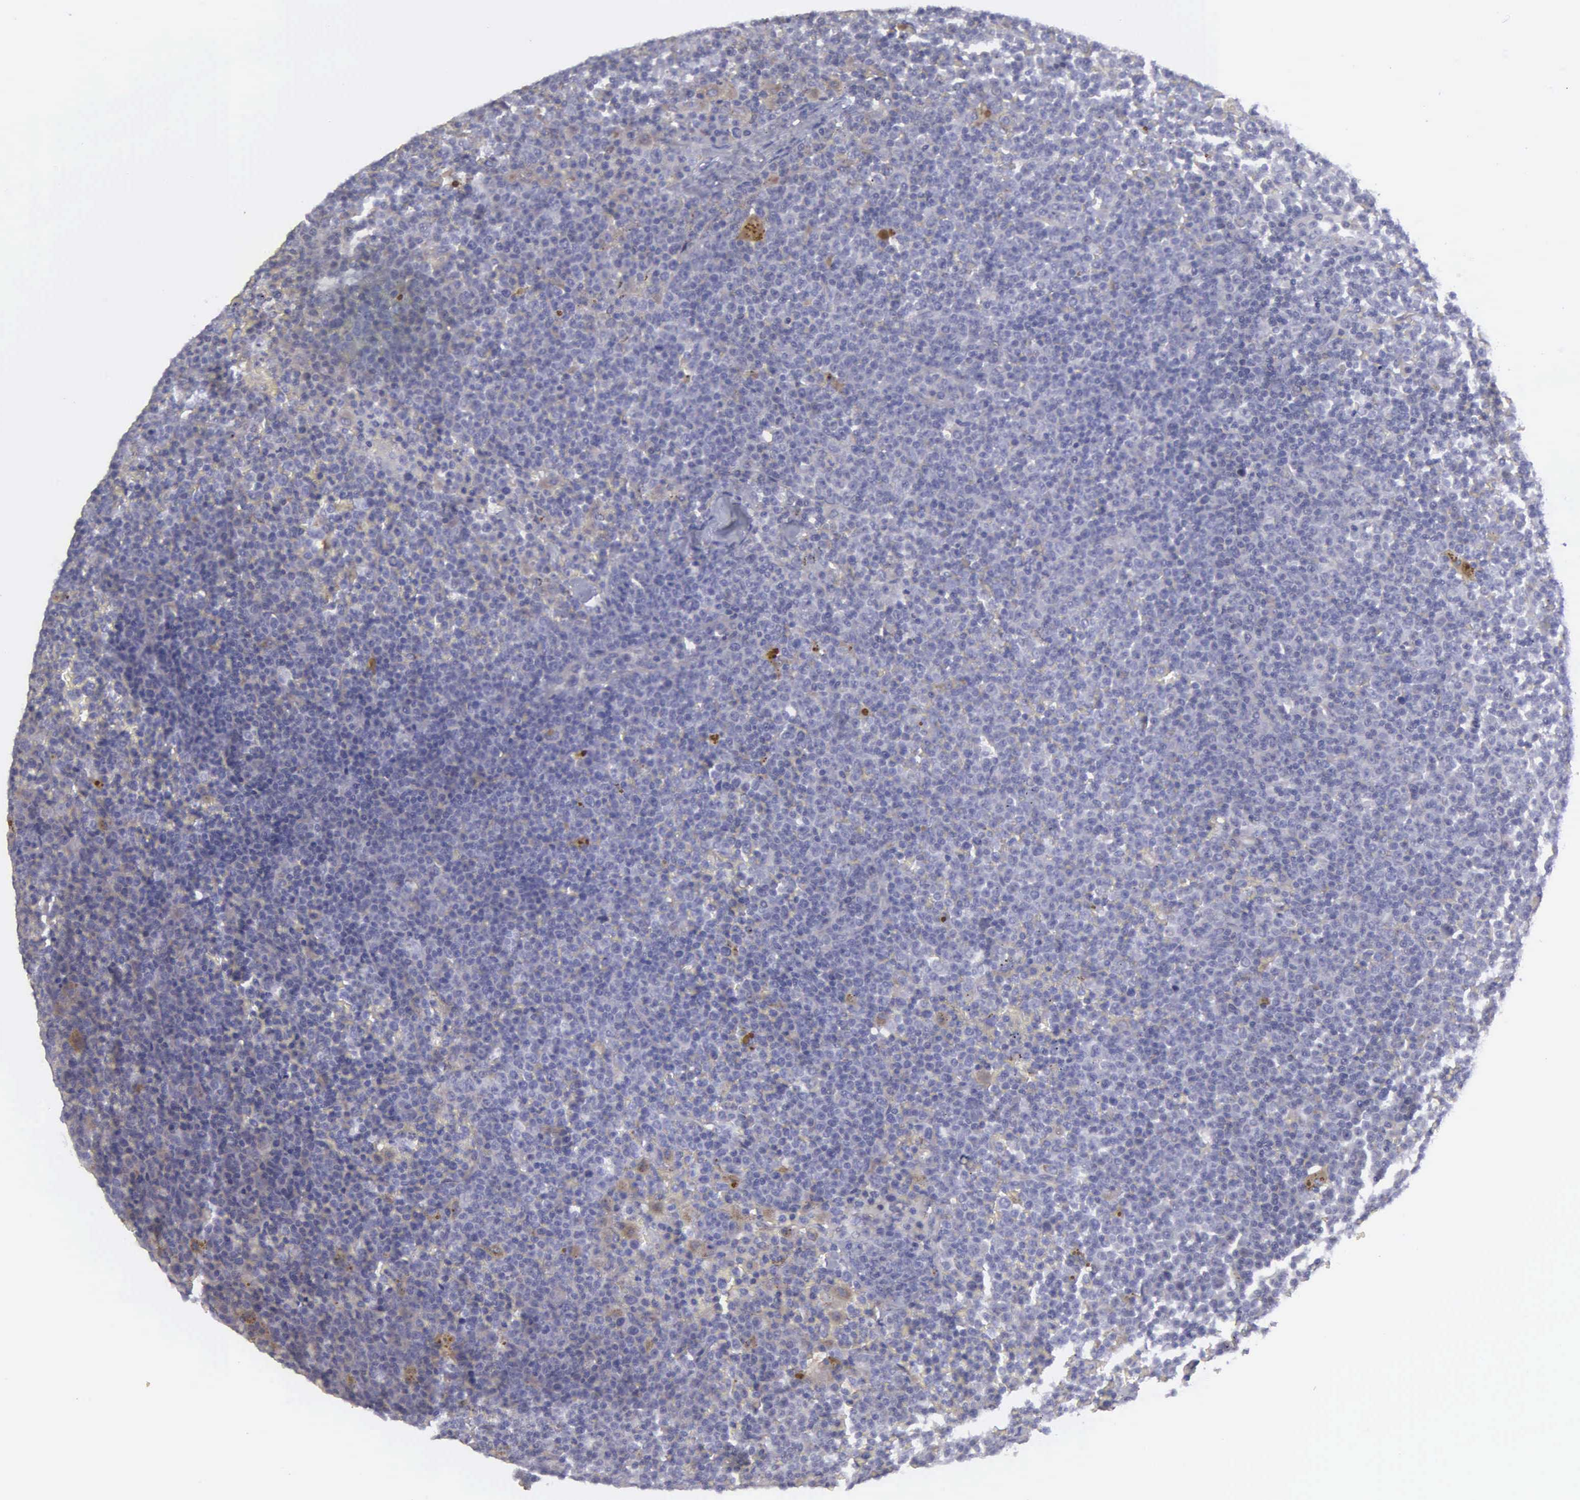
{"staining": {"intensity": "negative", "quantity": "none", "location": "none"}, "tissue": "lymphoma", "cell_type": "Tumor cells", "image_type": "cancer", "snomed": [{"axis": "morphology", "description": "Malignant lymphoma, non-Hodgkin's type, Low grade"}, {"axis": "topography", "description": "Lymph node"}], "caption": "High magnification brightfield microscopy of lymphoma stained with DAB (brown) and counterstained with hematoxylin (blue): tumor cells show no significant staining.", "gene": "RTL10", "patient": {"sex": "male", "age": 50}}